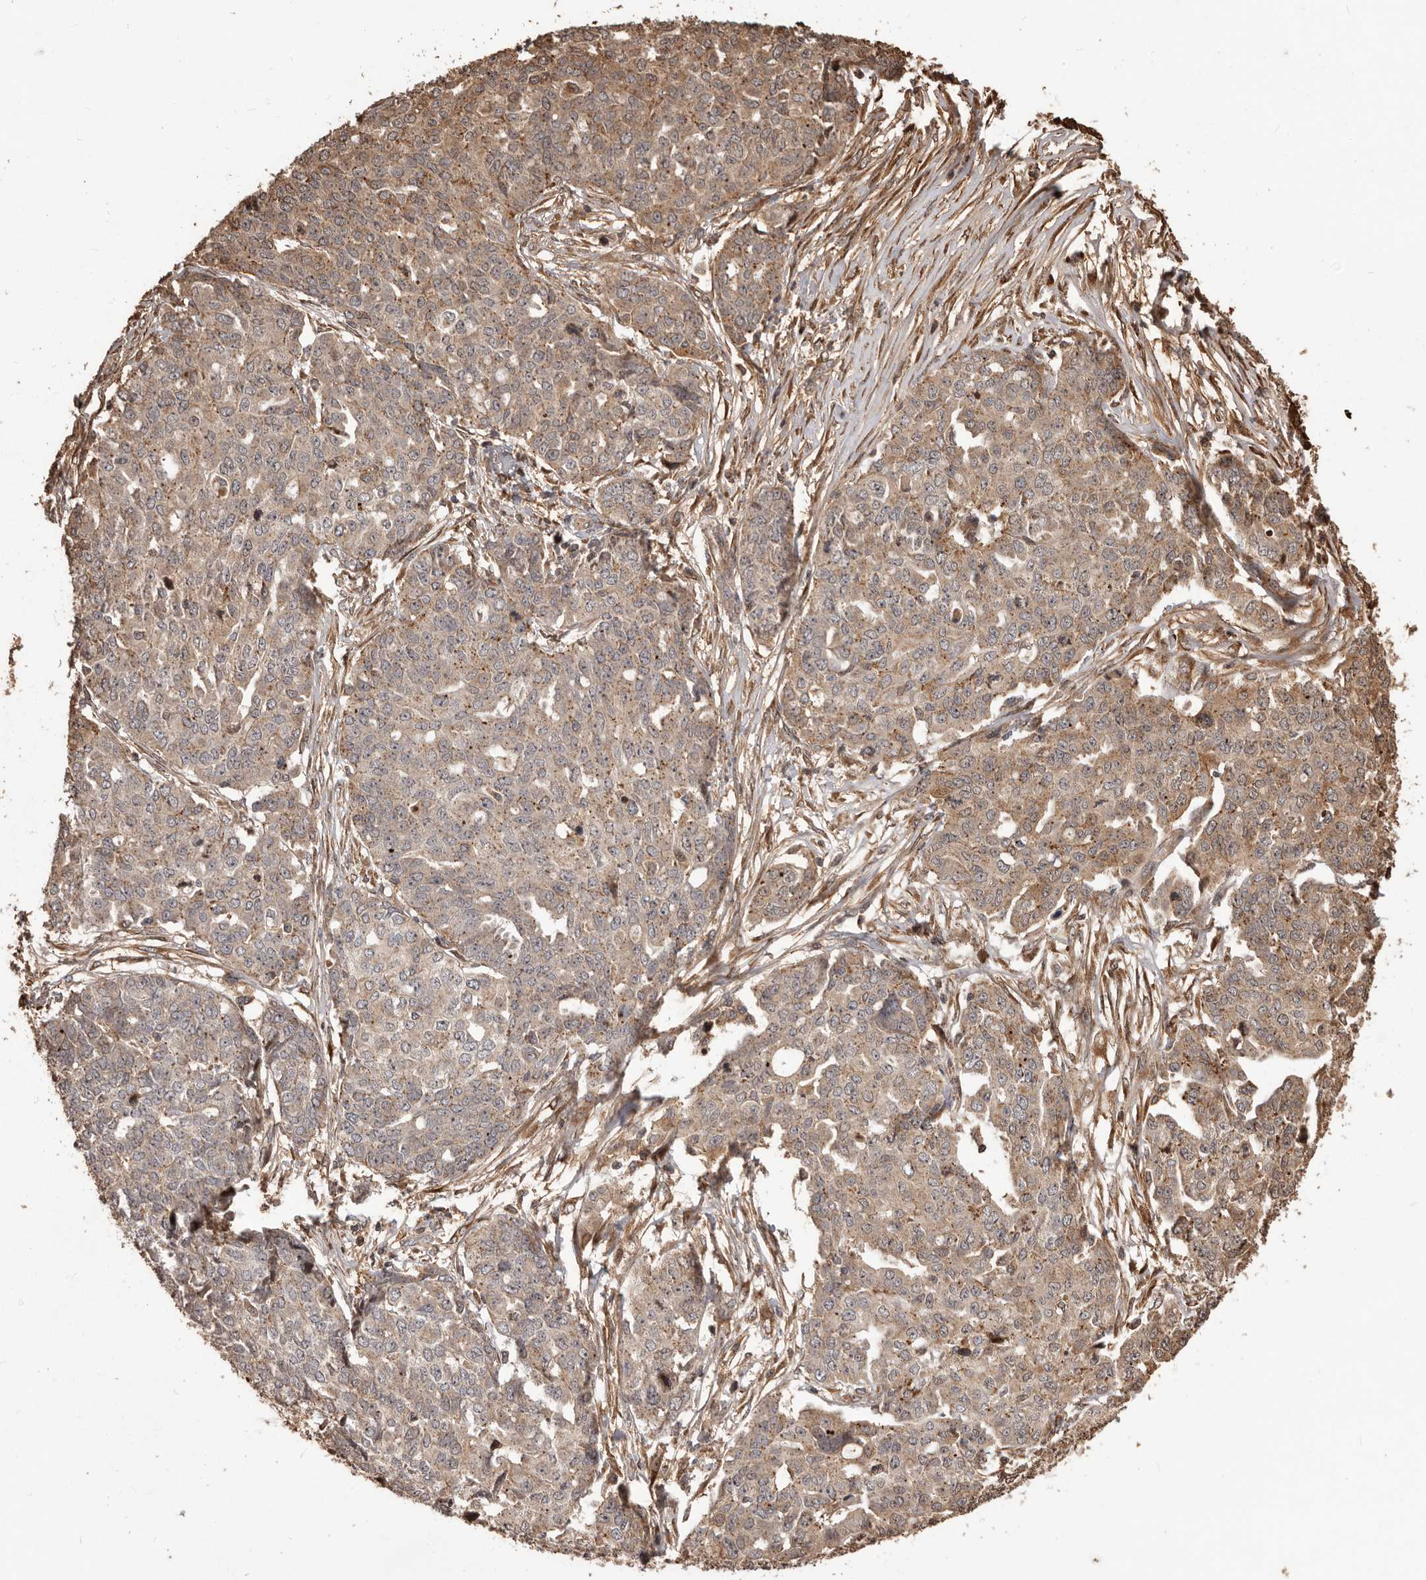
{"staining": {"intensity": "weak", "quantity": ">75%", "location": "cytoplasmic/membranous"}, "tissue": "ovarian cancer", "cell_type": "Tumor cells", "image_type": "cancer", "snomed": [{"axis": "morphology", "description": "Cystadenocarcinoma, serous, NOS"}, {"axis": "topography", "description": "Soft tissue"}, {"axis": "topography", "description": "Ovary"}], "caption": "Immunohistochemistry (IHC) photomicrograph of human ovarian cancer (serous cystadenocarcinoma) stained for a protein (brown), which reveals low levels of weak cytoplasmic/membranous positivity in about >75% of tumor cells.", "gene": "MTO1", "patient": {"sex": "female", "age": 57}}